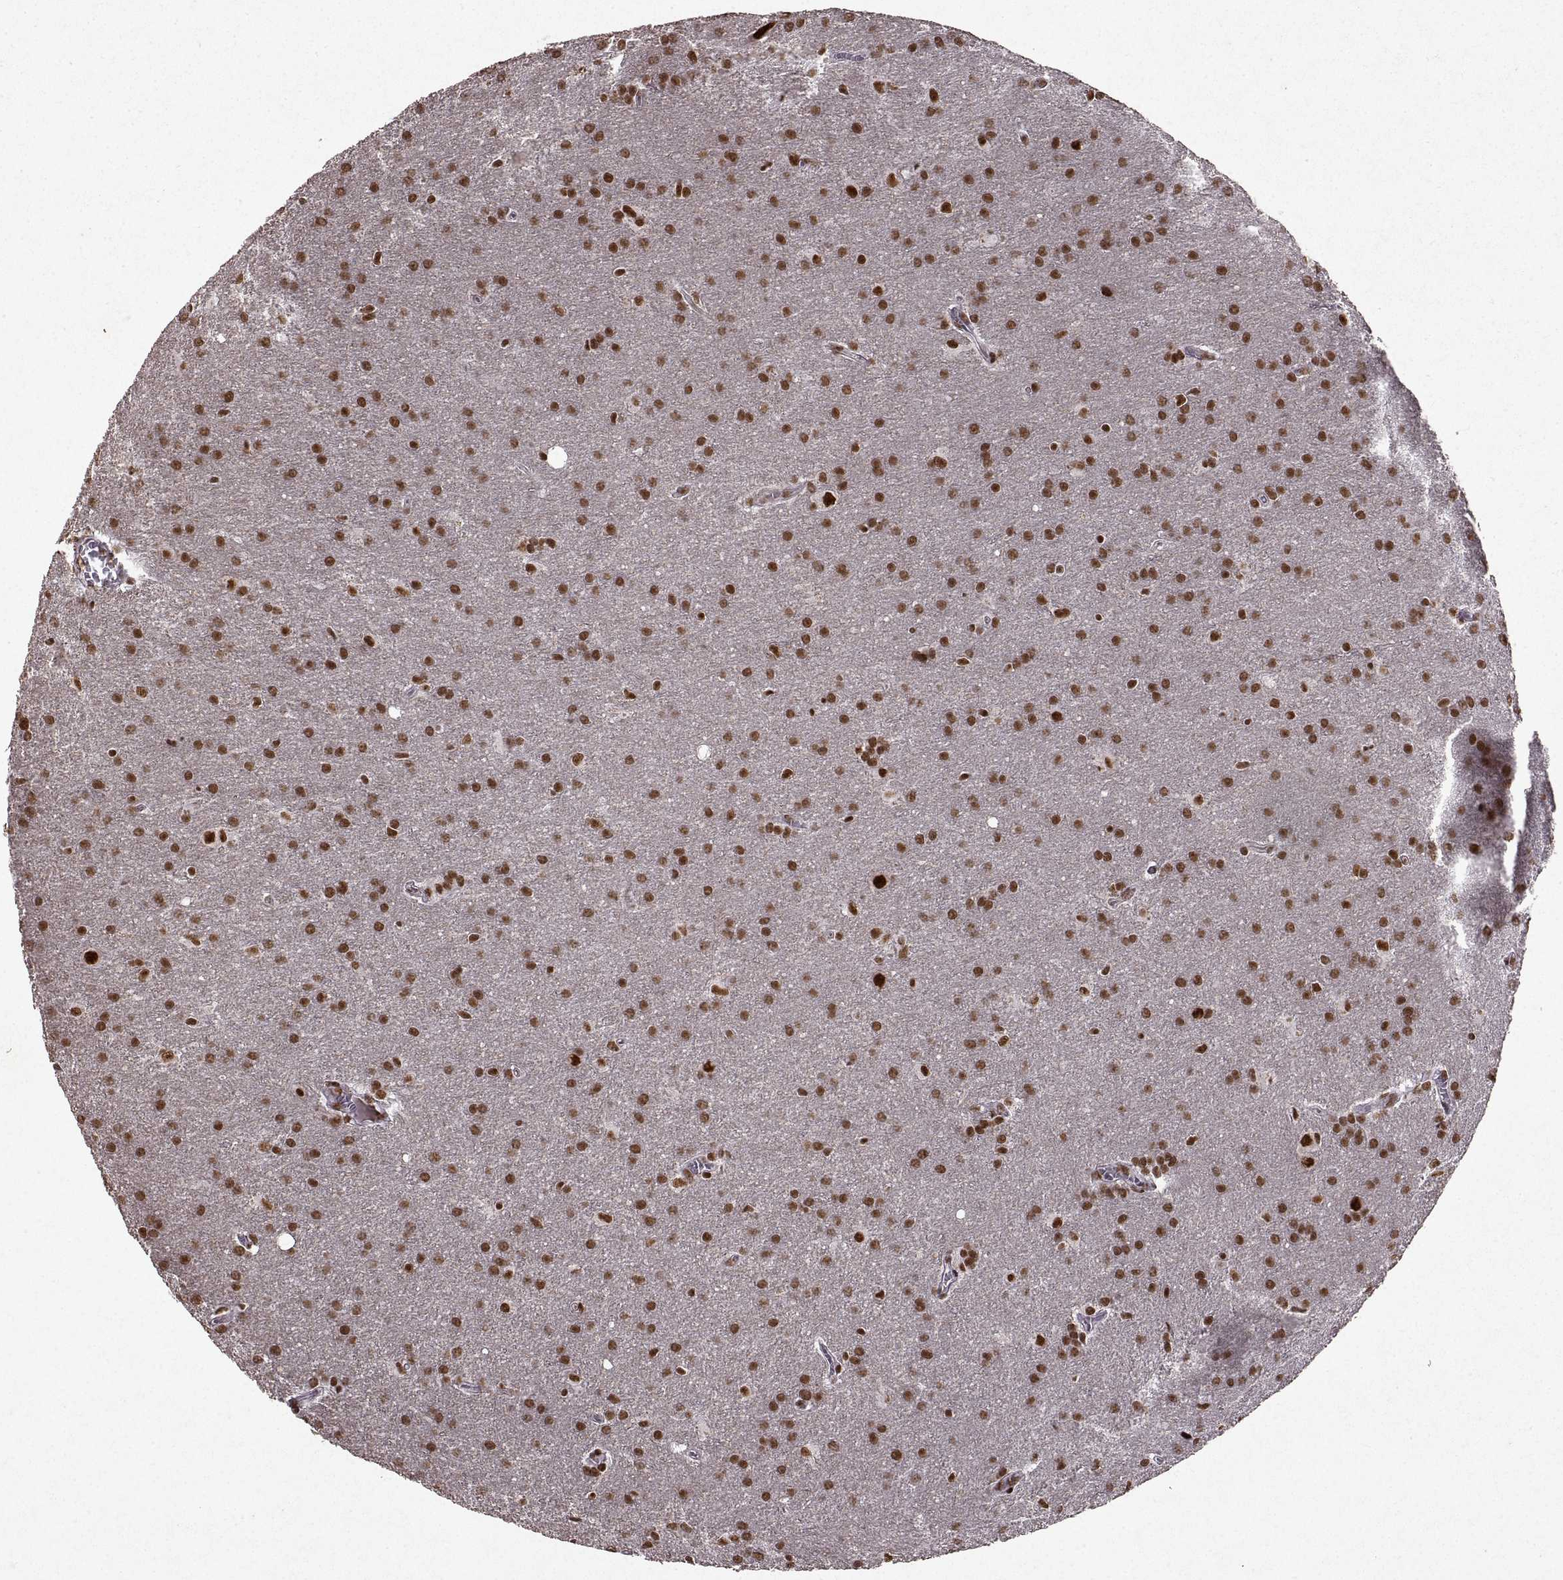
{"staining": {"intensity": "strong", "quantity": ">75%", "location": "nuclear"}, "tissue": "glioma", "cell_type": "Tumor cells", "image_type": "cancer", "snomed": [{"axis": "morphology", "description": "Glioma, malignant, Low grade"}, {"axis": "topography", "description": "Brain"}], "caption": "DAB immunohistochemical staining of malignant low-grade glioma displays strong nuclear protein positivity in approximately >75% of tumor cells.", "gene": "MT1E", "patient": {"sex": "female", "age": 32}}